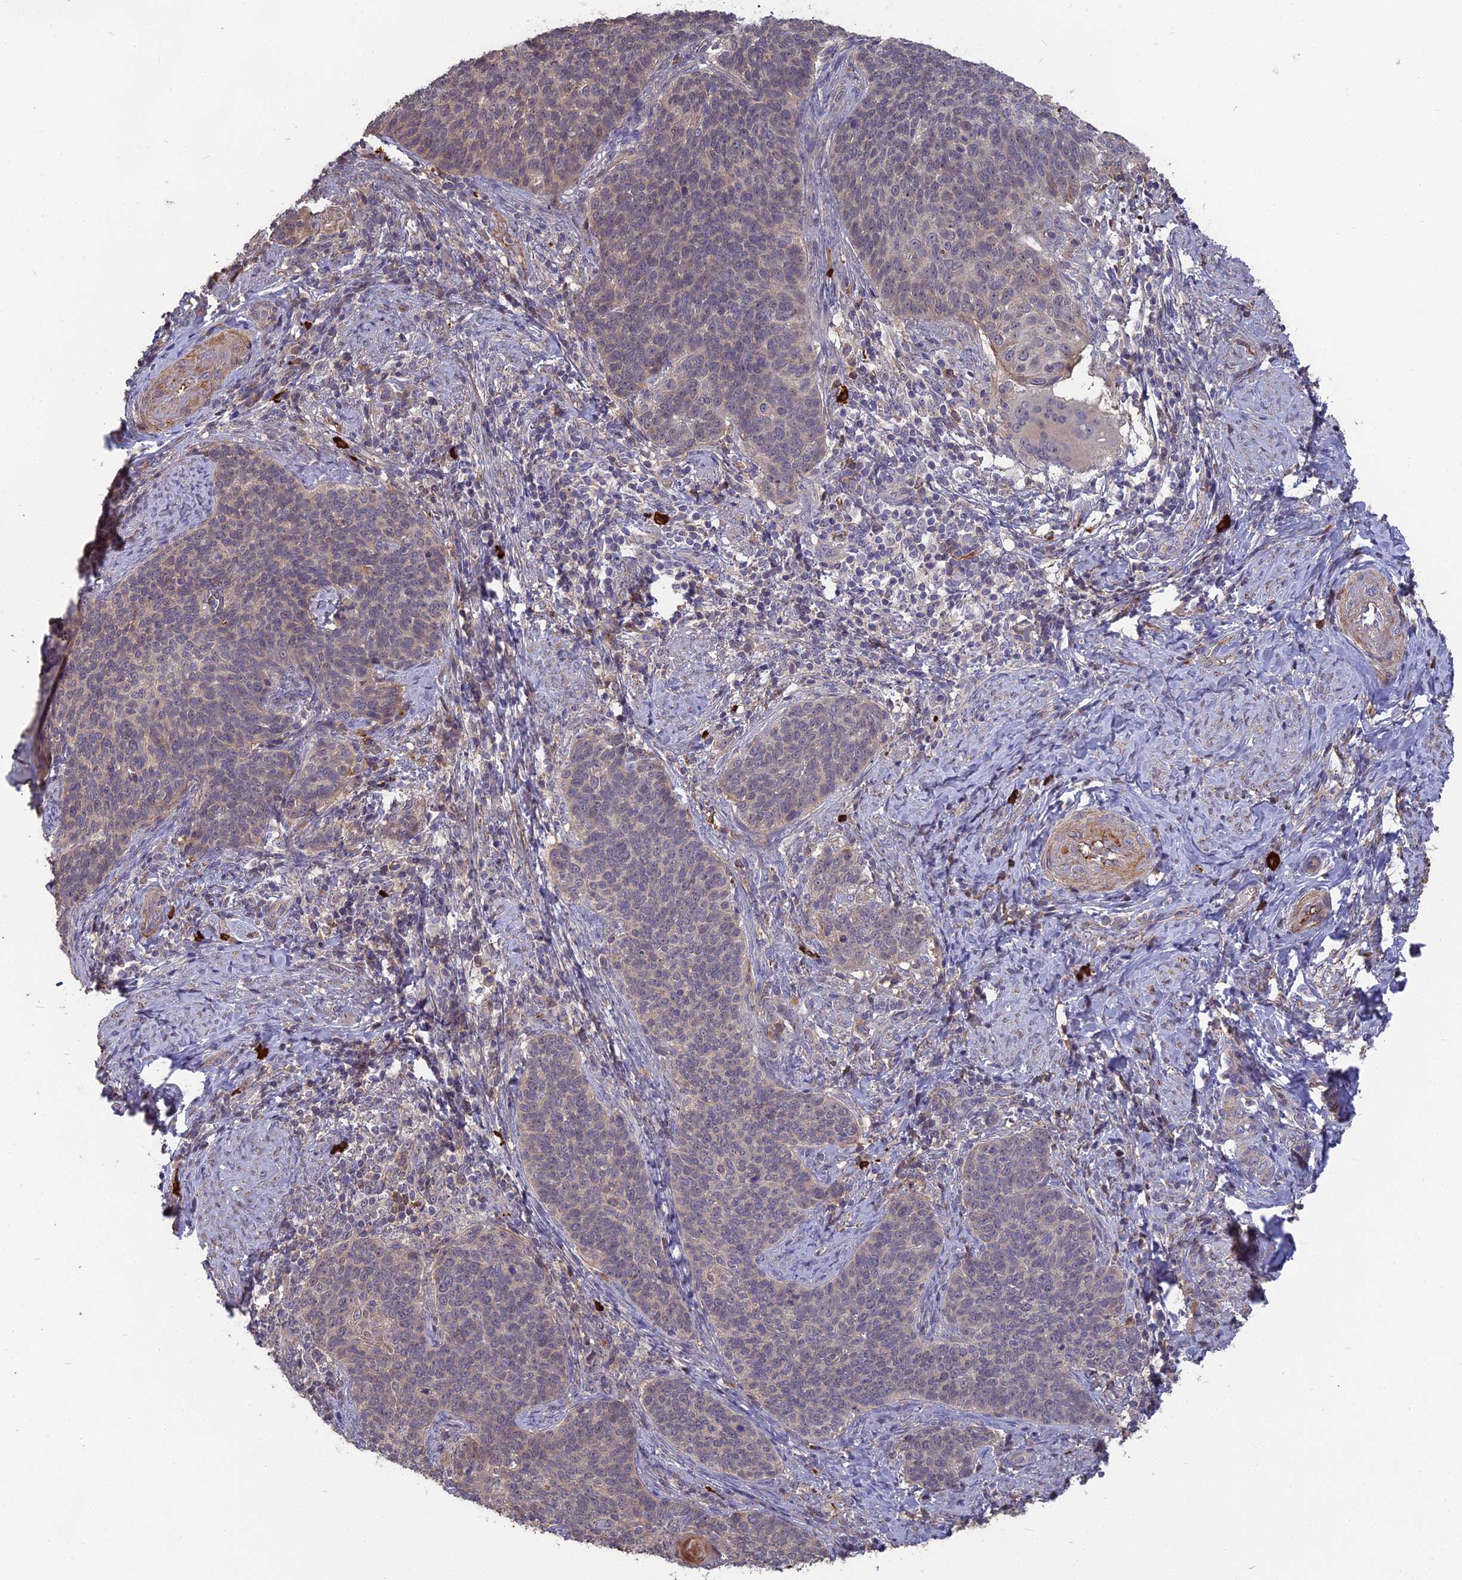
{"staining": {"intensity": "weak", "quantity": "<25%", "location": "cytoplasmic/membranous"}, "tissue": "cervical cancer", "cell_type": "Tumor cells", "image_type": "cancer", "snomed": [{"axis": "morphology", "description": "Normal tissue, NOS"}, {"axis": "morphology", "description": "Squamous cell carcinoma, NOS"}, {"axis": "topography", "description": "Cervix"}], "caption": "IHC image of cervical cancer (squamous cell carcinoma) stained for a protein (brown), which demonstrates no staining in tumor cells.", "gene": "ERMAP", "patient": {"sex": "female", "age": 39}}